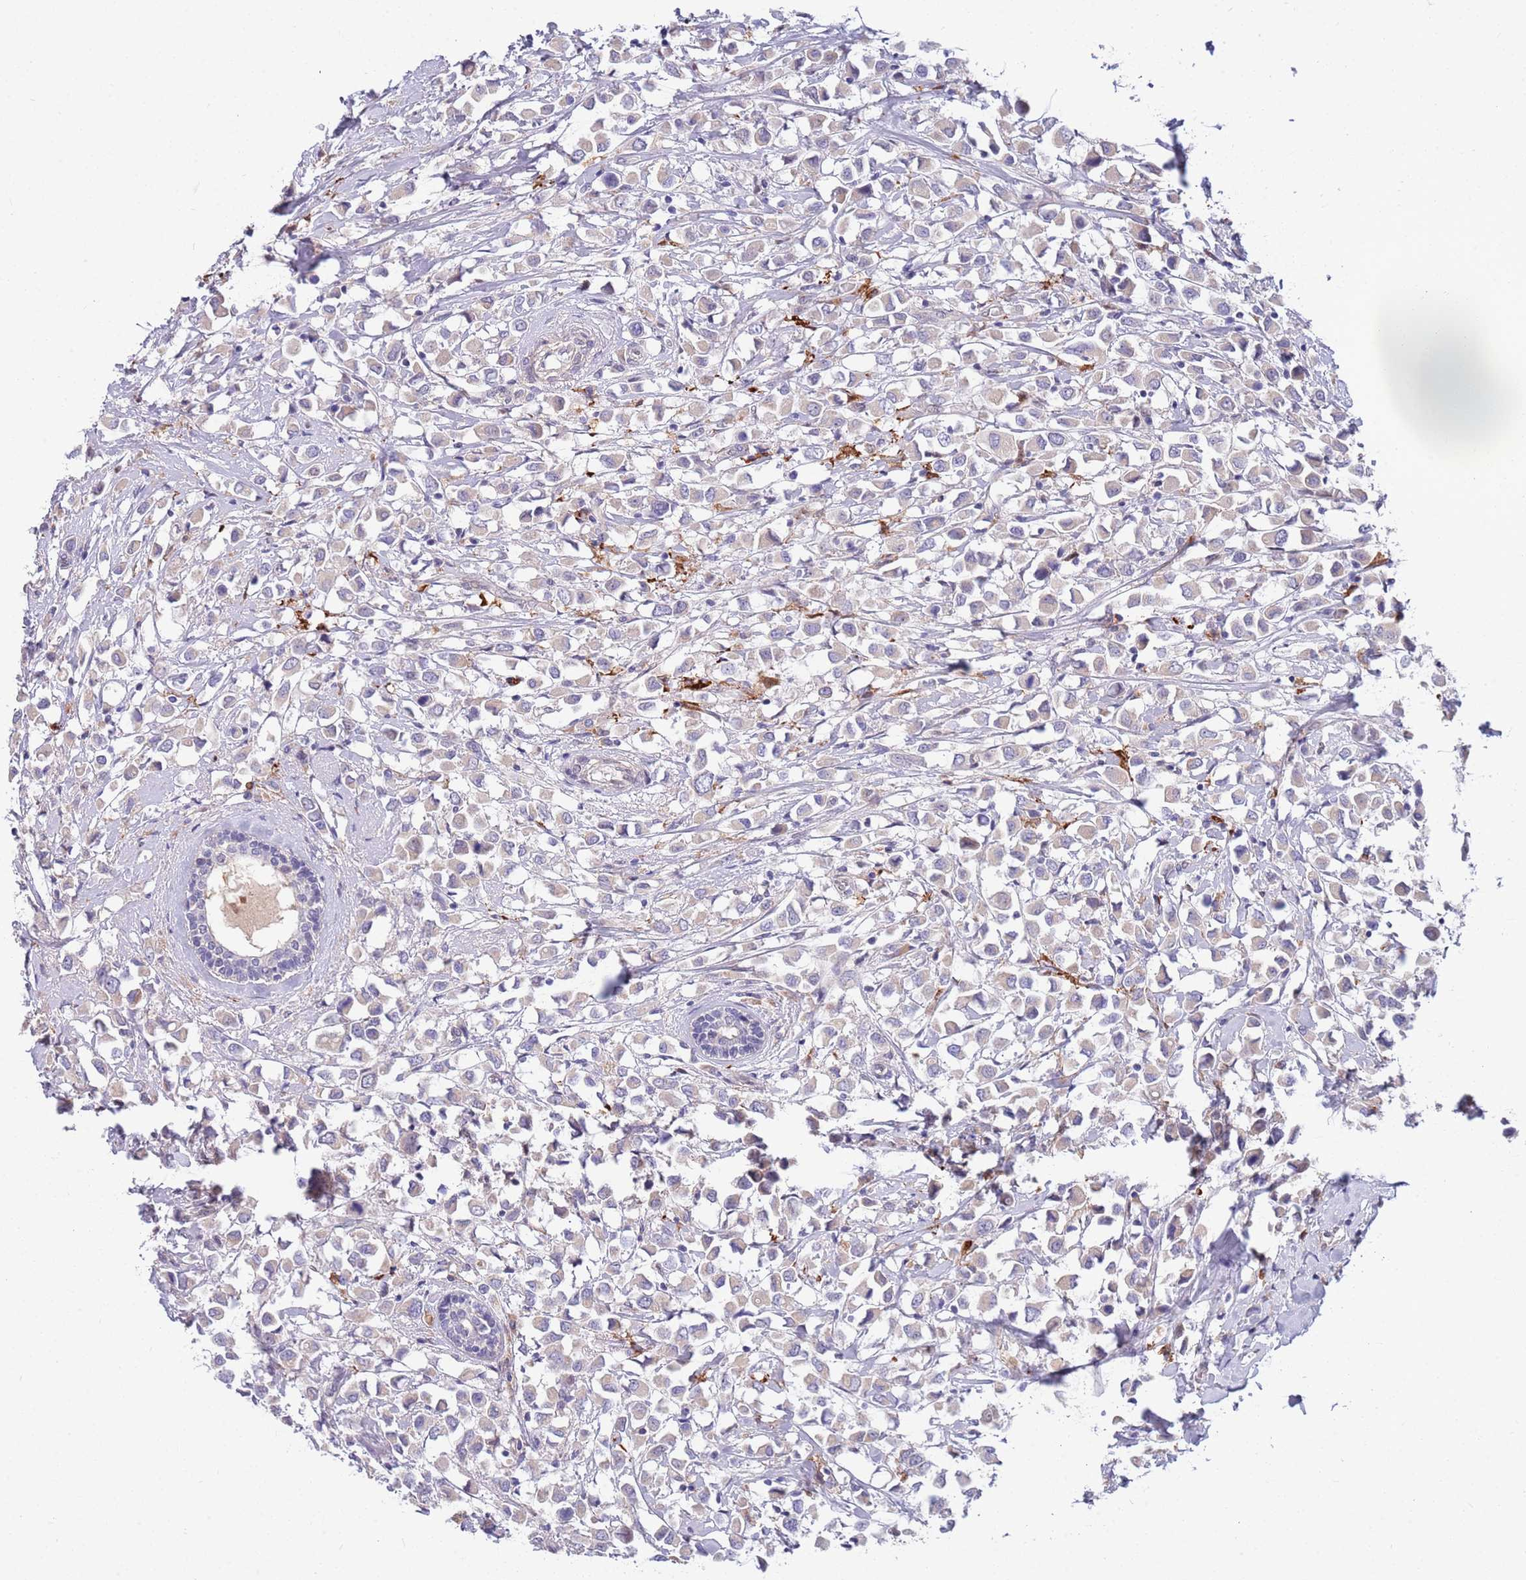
{"staining": {"intensity": "weak", "quantity": "<25%", "location": "cytoplasmic/membranous"}, "tissue": "breast cancer", "cell_type": "Tumor cells", "image_type": "cancer", "snomed": [{"axis": "morphology", "description": "Duct carcinoma"}, {"axis": "topography", "description": "Breast"}], "caption": "Tumor cells show no significant protein positivity in breast cancer (infiltrating ductal carcinoma). Brightfield microscopy of IHC stained with DAB (brown) and hematoxylin (blue), captured at high magnification.", "gene": "NLRP6", "patient": {"sex": "female", "age": 61}}